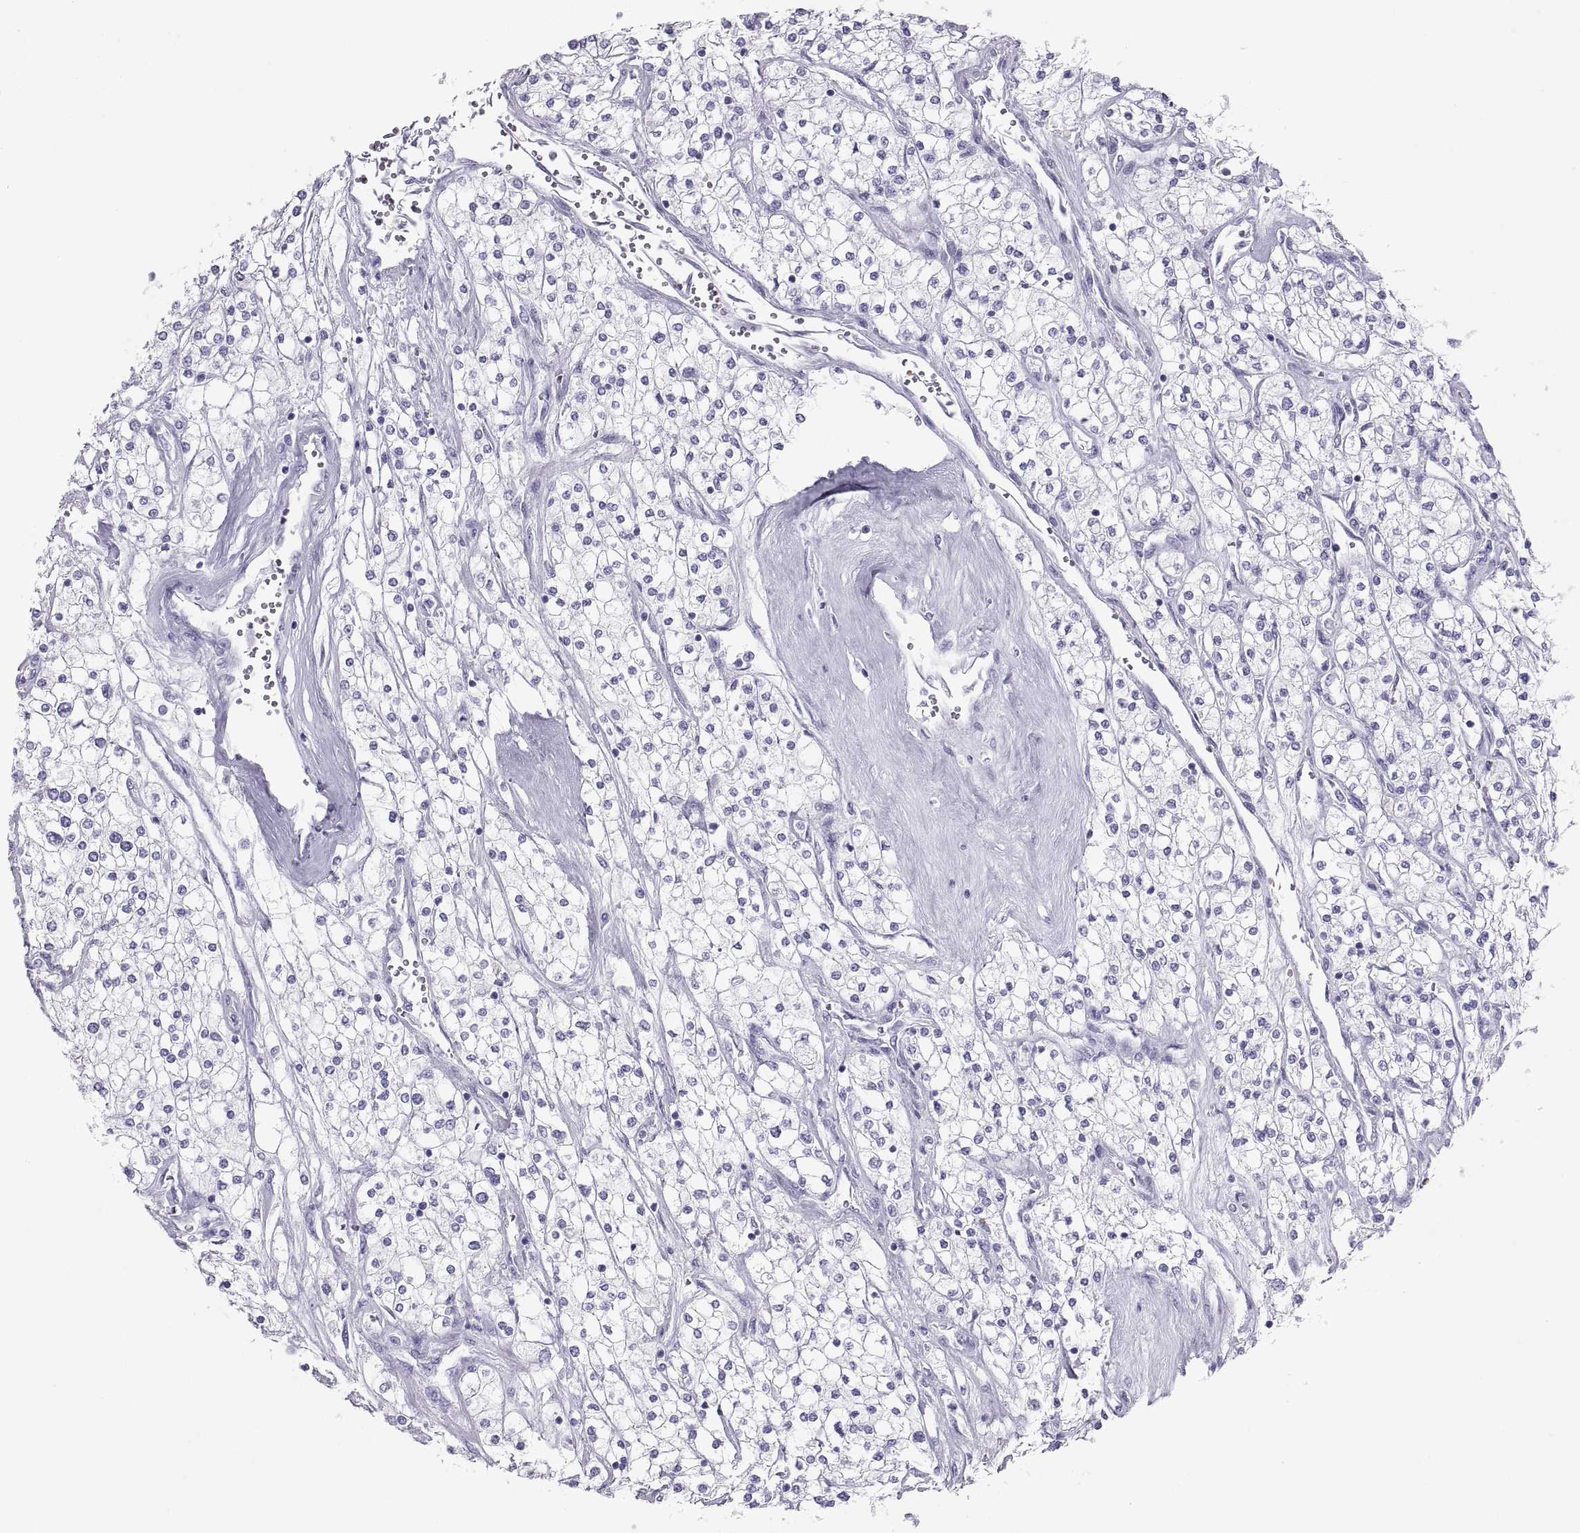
{"staining": {"intensity": "negative", "quantity": "none", "location": "none"}, "tissue": "renal cancer", "cell_type": "Tumor cells", "image_type": "cancer", "snomed": [{"axis": "morphology", "description": "Adenocarcinoma, NOS"}, {"axis": "topography", "description": "Kidney"}], "caption": "The micrograph demonstrates no significant positivity in tumor cells of renal cancer (adenocarcinoma). (Brightfield microscopy of DAB immunohistochemistry at high magnification).", "gene": "SEMG1", "patient": {"sex": "male", "age": 80}}